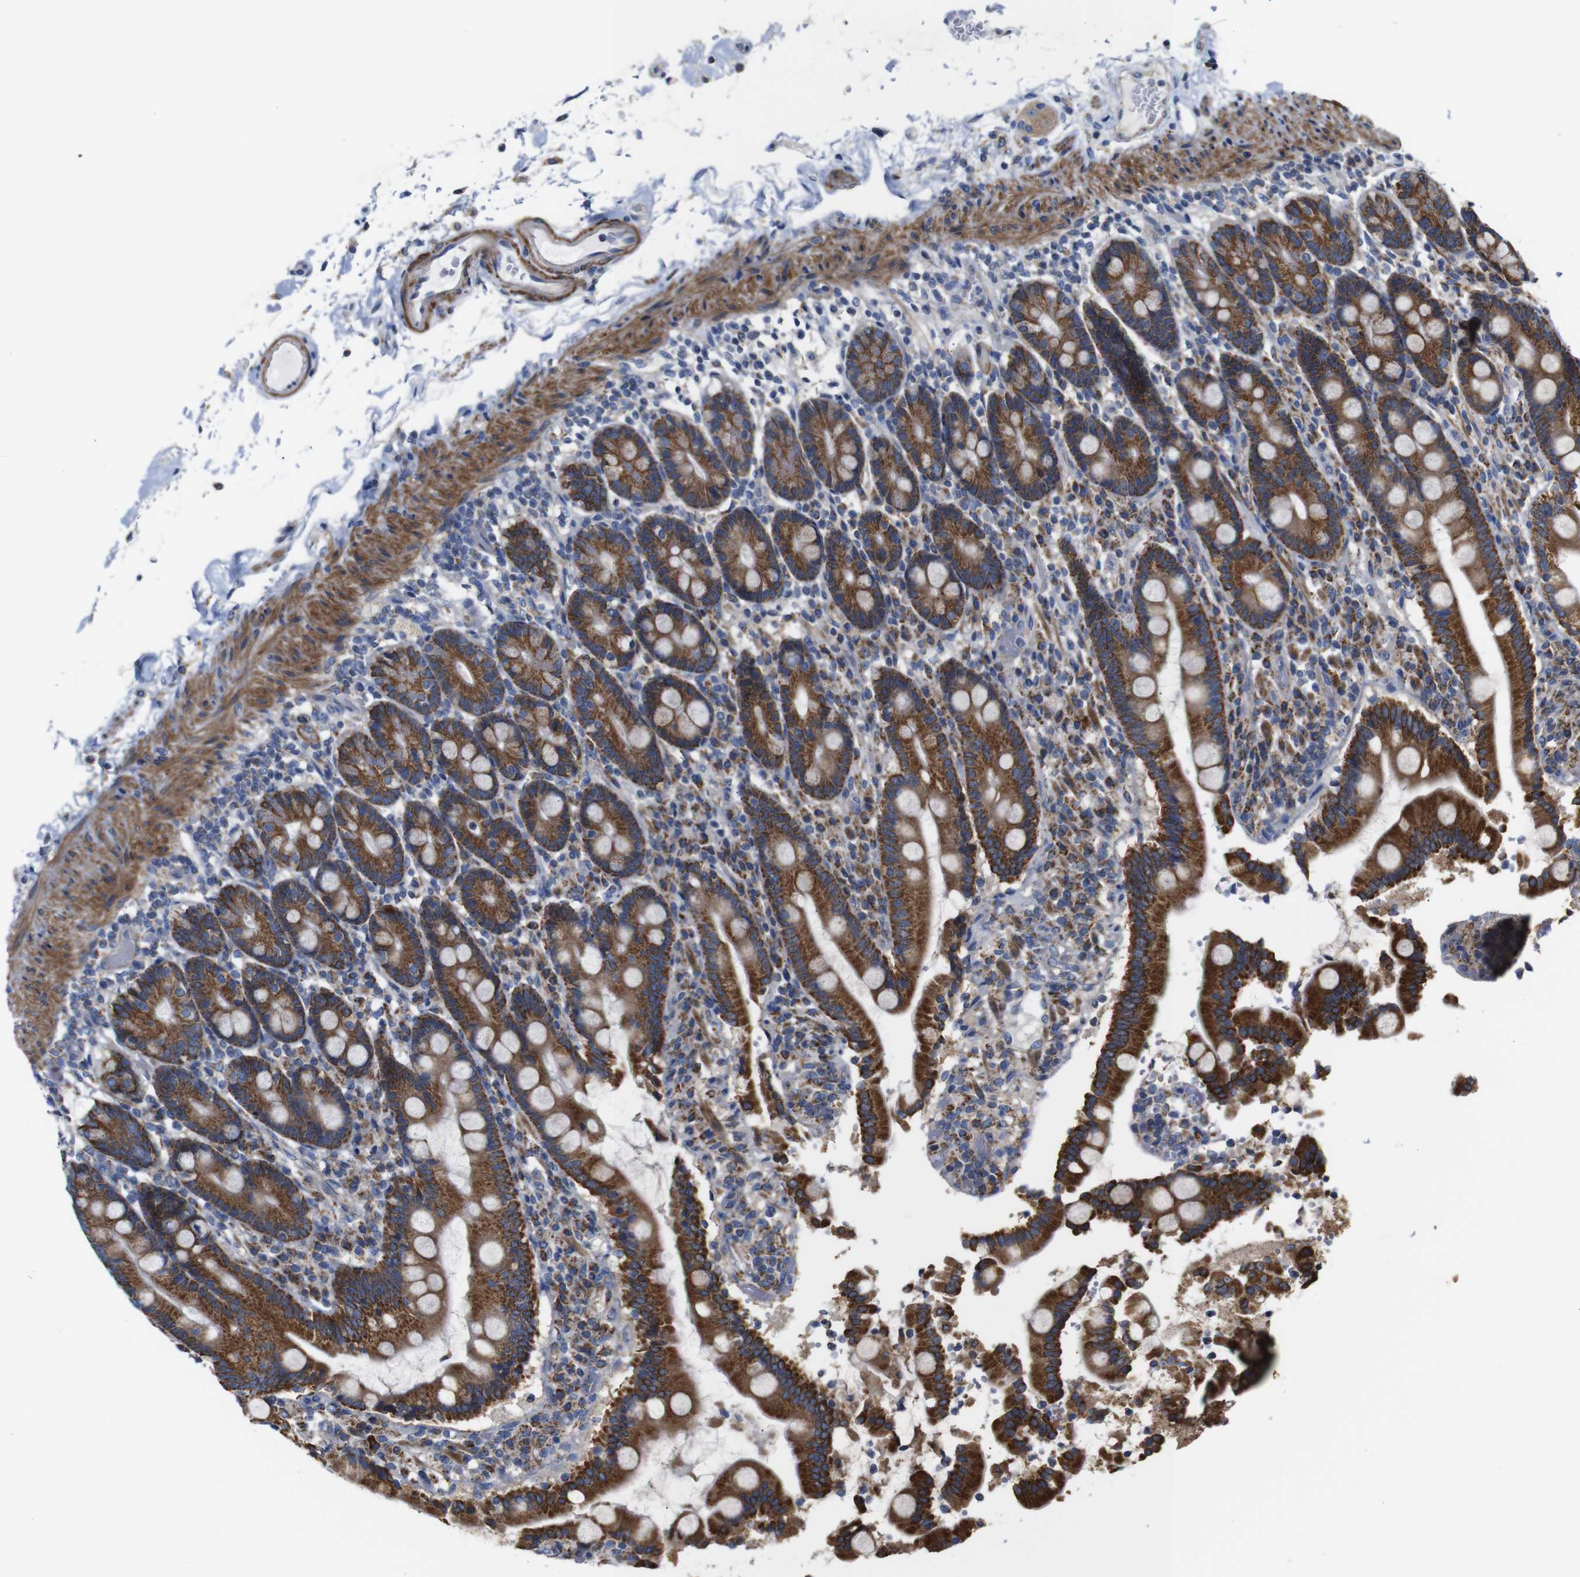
{"staining": {"intensity": "strong", "quantity": ">75%", "location": "cytoplasmic/membranous"}, "tissue": "duodenum", "cell_type": "Glandular cells", "image_type": "normal", "snomed": [{"axis": "morphology", "description": "Normal tissue, NOS"}, {"axis": "topography", "description": "Small intestine, NOS"}], "caption": "Glandular cells exhibit high levels of strong cytoplasmic/membranous expression in approximately >75% of cells in normal duodenum. (DAB (3,3'-diaminobenzidine) IHC, brown staining for protein, blue staining for nuclei).", "gene": "FAM171B", "patient": {"sex": "female", "age": 71}}